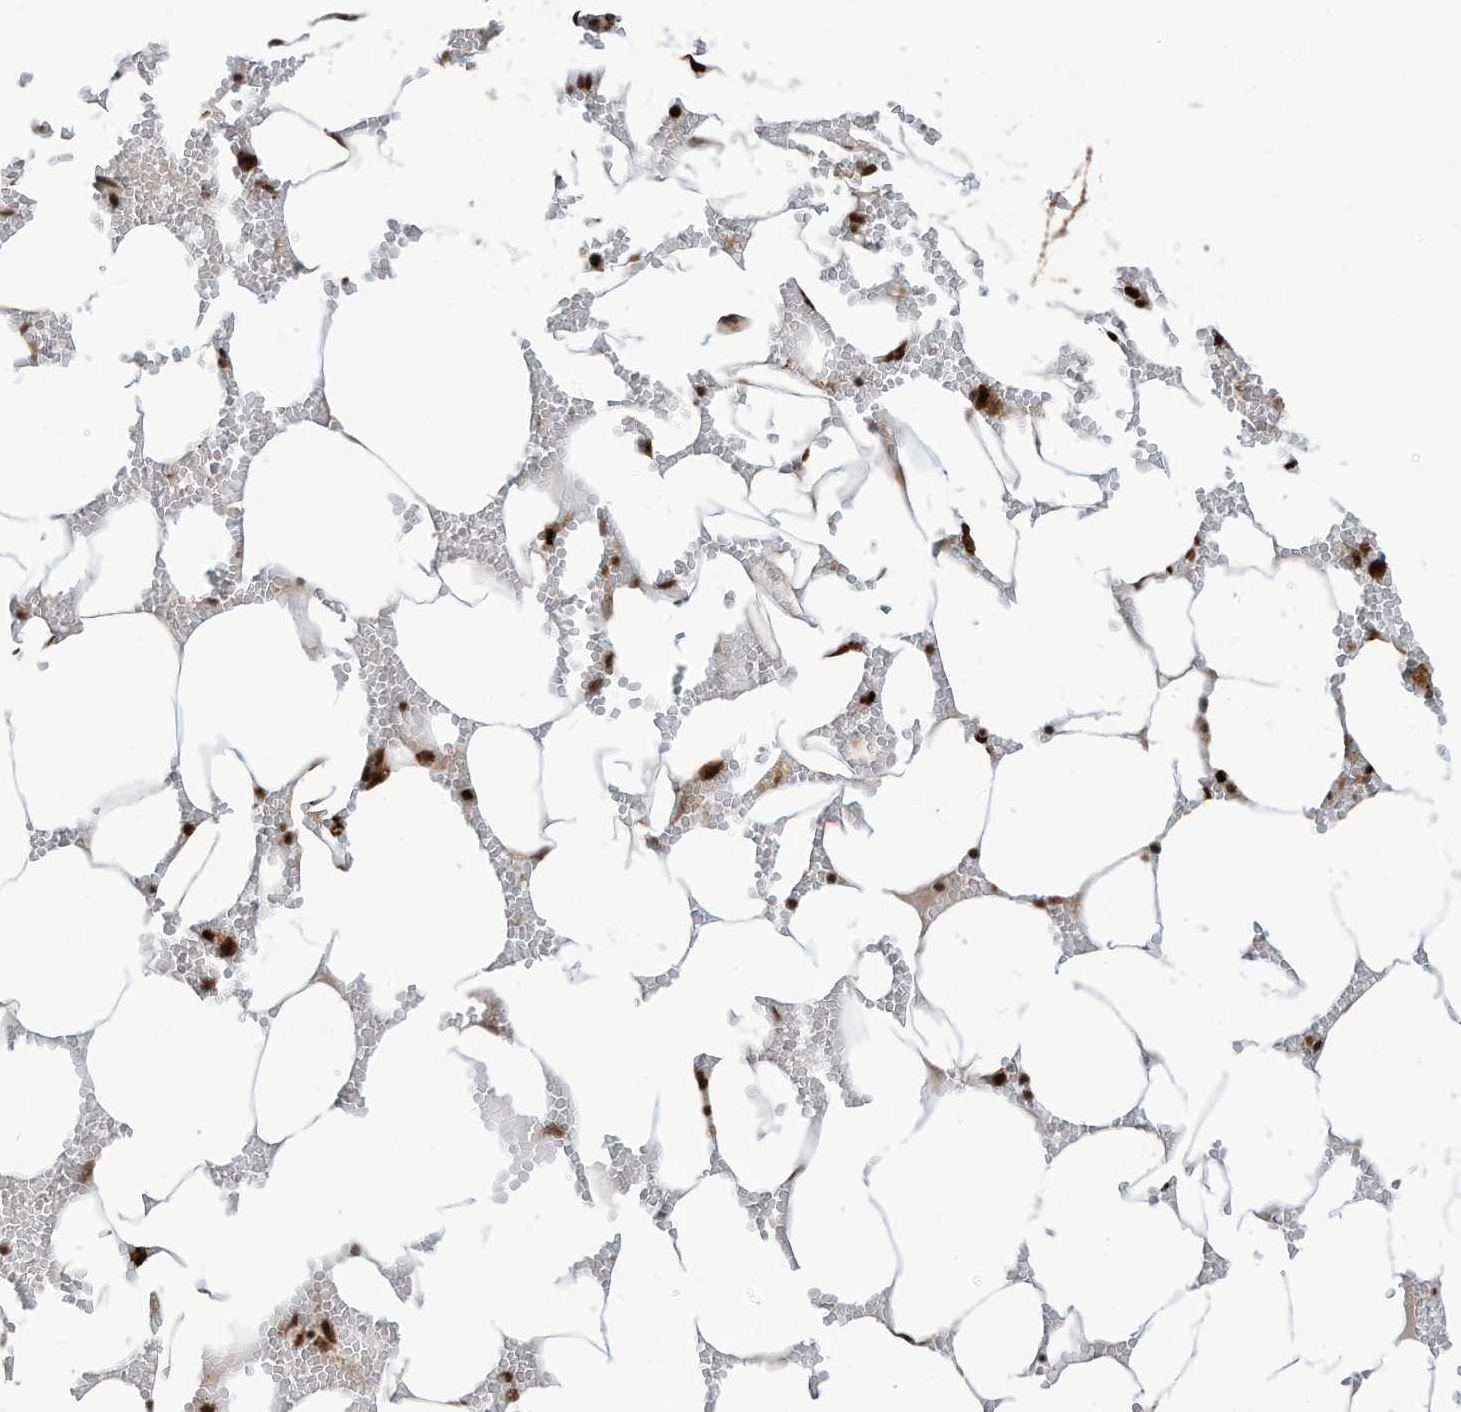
{"staining": {"intensity": "strong", "quantity": ">75%", "location": "nuclear"}, "tissue": "bone marrow", "cell_type": "Hematopoietic cells", "image_type": "normal", "snomed": [{"axis": "morphology", "description": "Normal tissue, NOS"}, {"axis": "topography", "description": "Bone marrow"}], "caption": "Human bone marrow stained with a brown dye exhibits strong nuclear positive staining in approximately >75% of hematopoietic cells.", "gene": "LBH", "patient": {"sex": "male", "age": 70}}